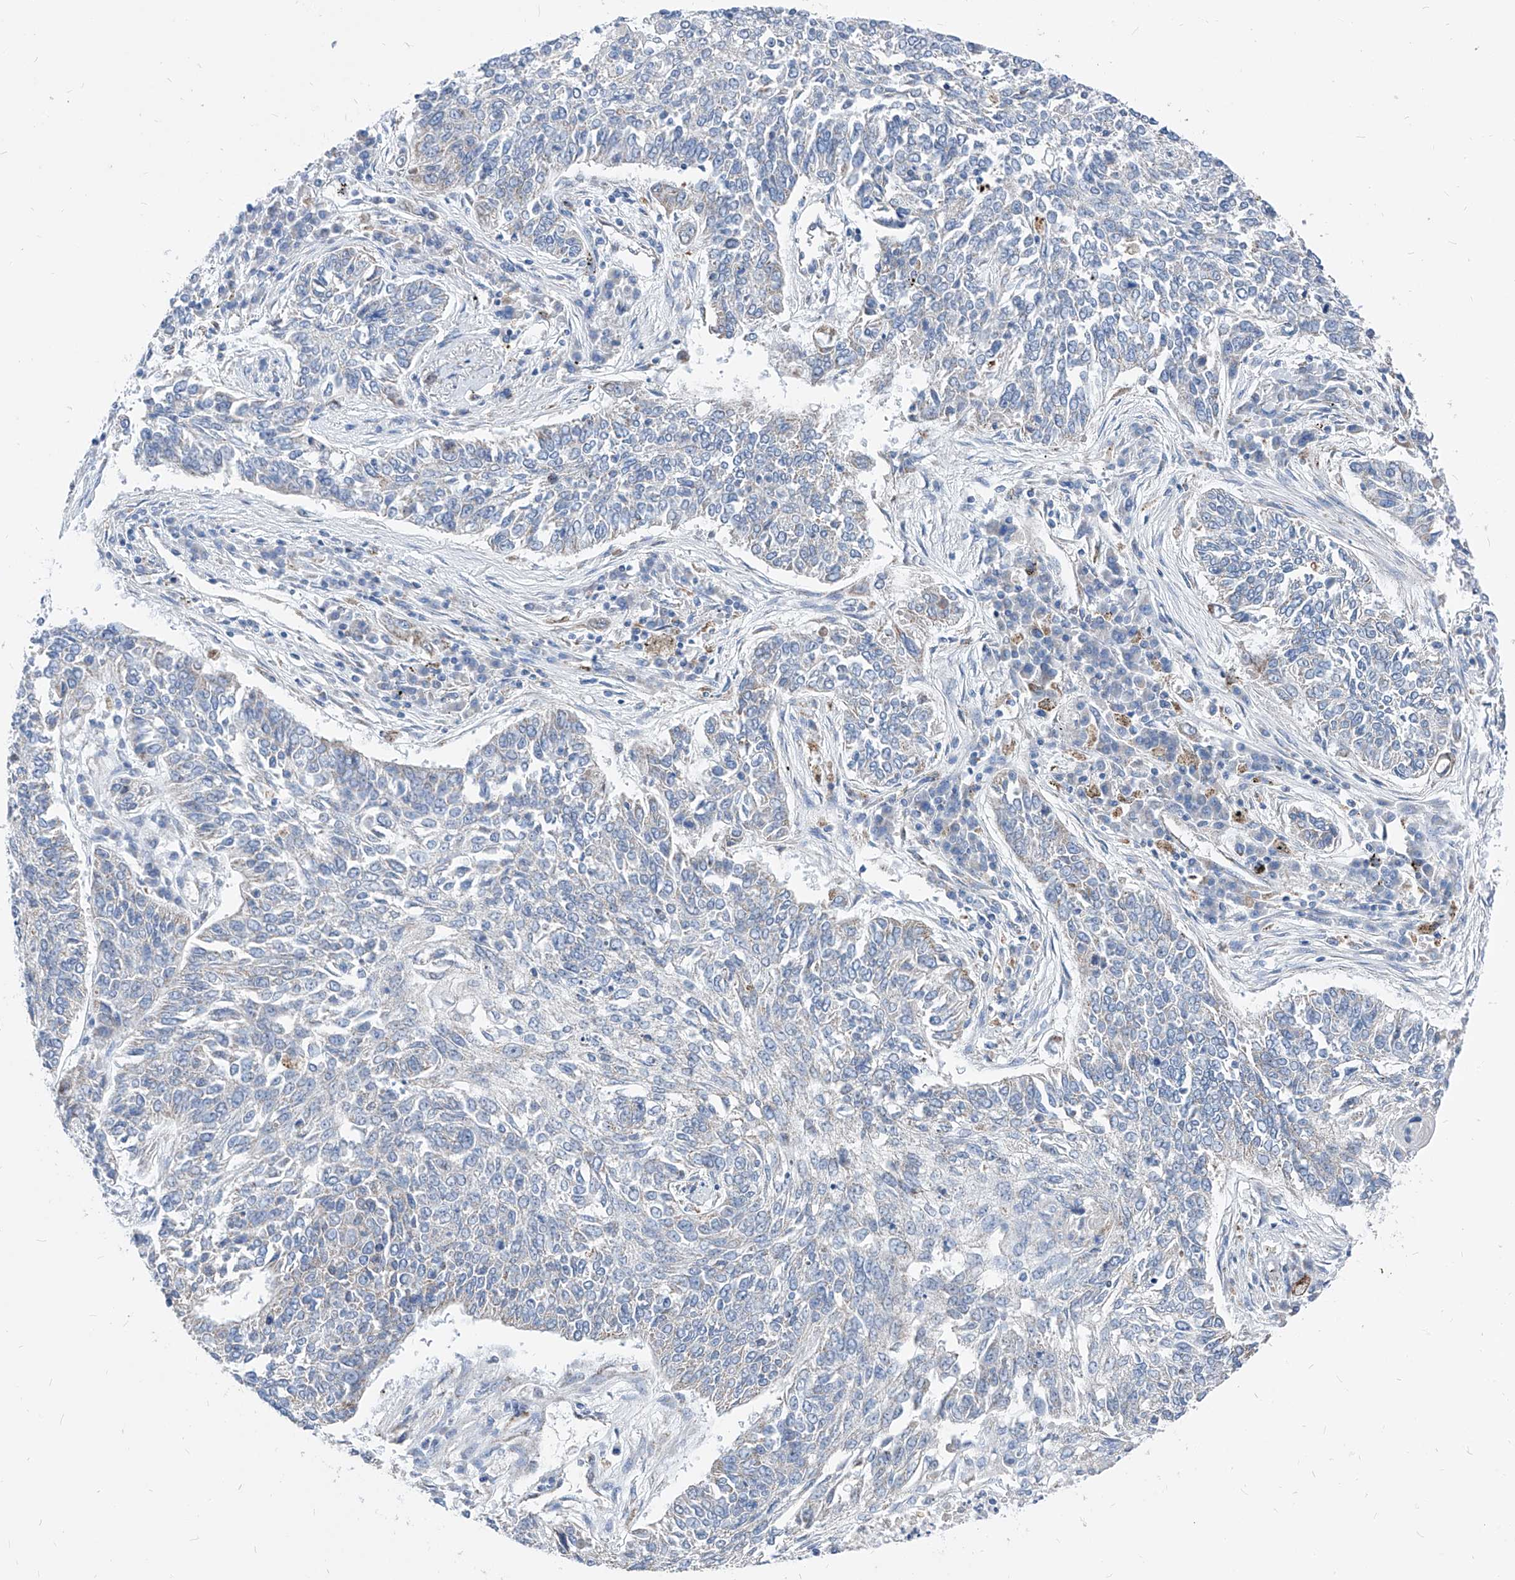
{"staining": {"intensity": "negative", "quantity": "none", "location": "none"}, "tissue": "lung cancer", "cell_type": "Tumor cells", "image_type": "cancer", "snomed": [{"axis": "morphology", "description": "Normal tissue, NOS"}, {"axis": "morphology", "description": "Squamous cell carcinoma, NOS"}, {"axis": "topography", "description": "Cartilage tissue"}, {"axis": "topography", "description": "Bronchus"}, {"axis": "topography", "description": "Lung"}], "caption": "DAB immunohistochemical staining of human squamous cell carcinoma (lung) exhibits no significant positivity in tumor cells.", "gene": "AGPS", "patient": {"sex": "female", "age": 49}}